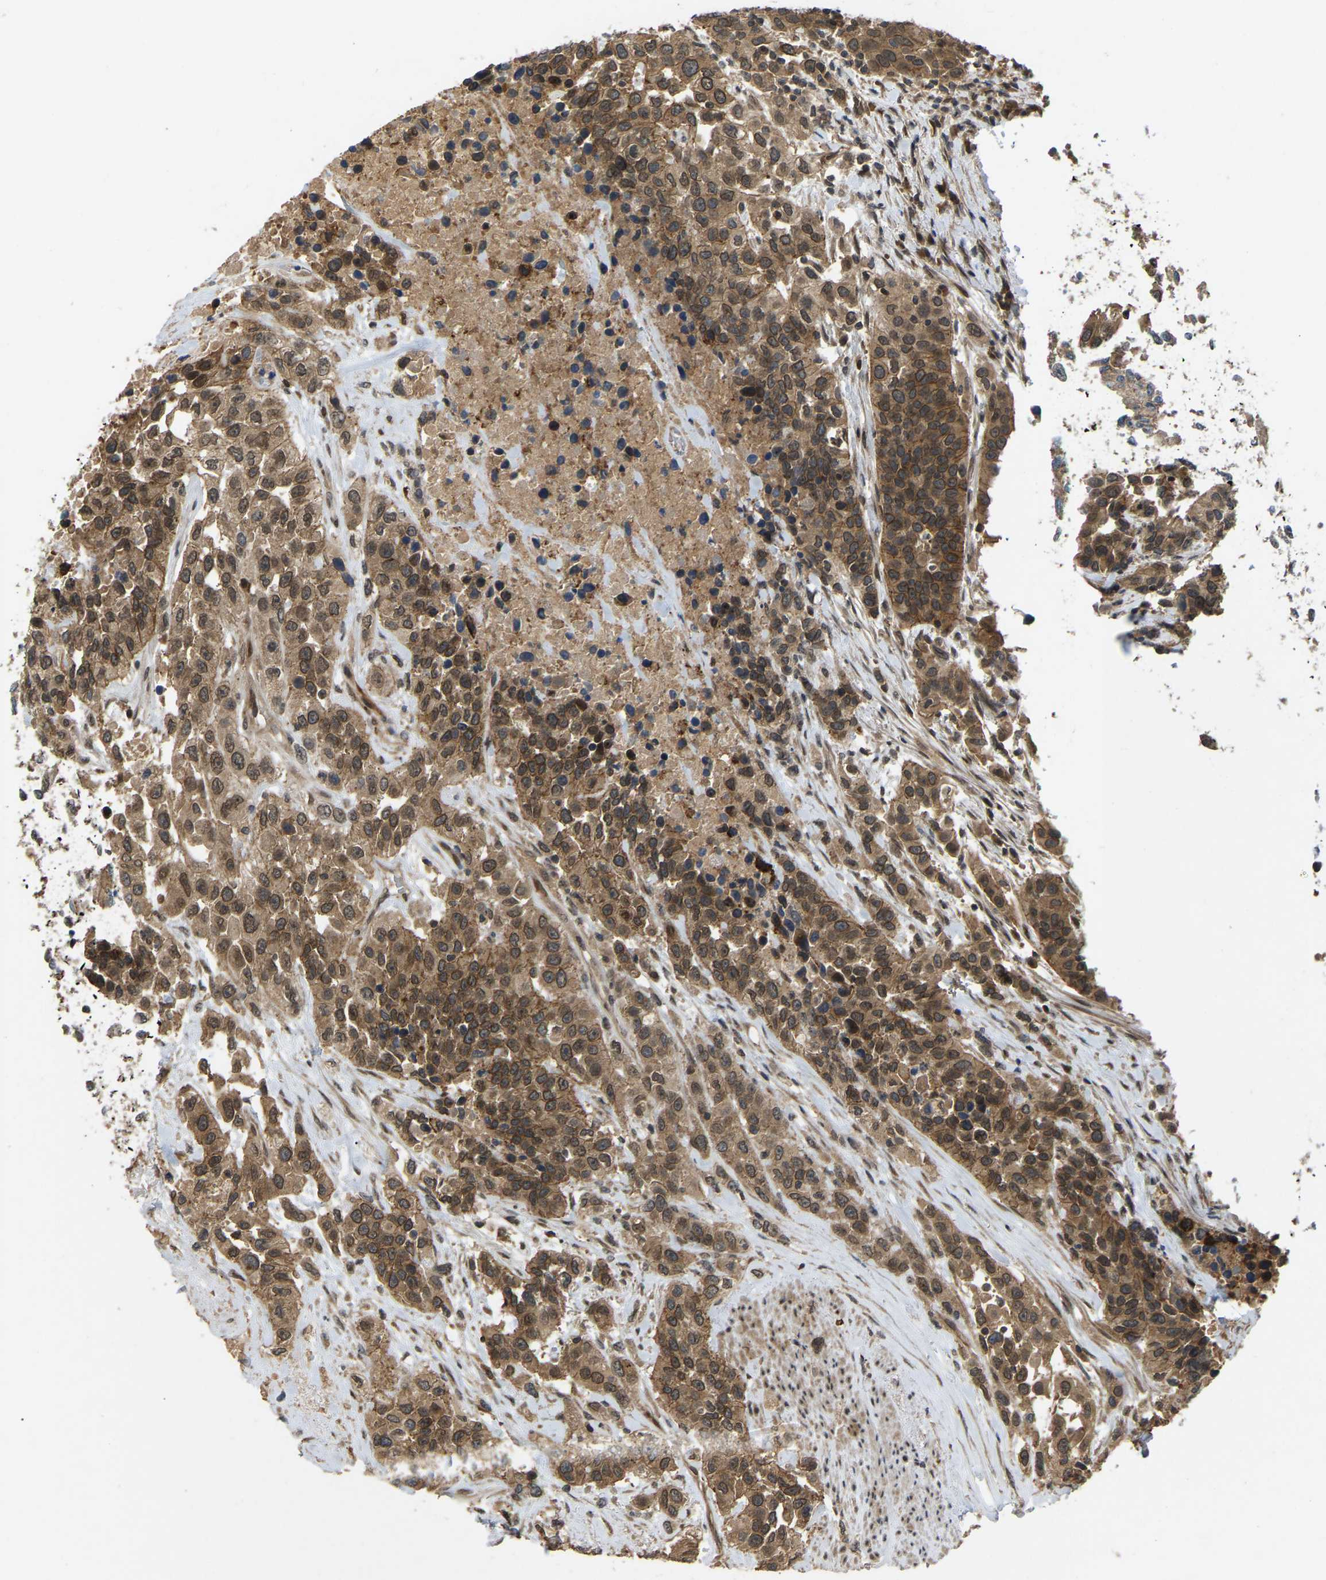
{"staining": {"intensity": "moderate", "quantity": ">75%", "location": "cytoplasmic/membranous,nuclear"}, "tissue": "urothelial cancer", "cell_type": "Tumor cells", "image_type": "cancer", "snomed": [{"axis": "morphology", "description": "Urothelial carcinoma, High grade"}, {"axis": "topography", "description": "Urinary bladder"}], "caption": "Immunohistochemistry histopathology image of urothelial carcinoma (high-grade) stained for a protein (brown), which reveals medium levels of moderate cytoplasmic/membranous and nuclear positivity in about >75% of tumor cells.", "gene": "KIAA1549", "patient": {"sex": "female", "age": 80}}